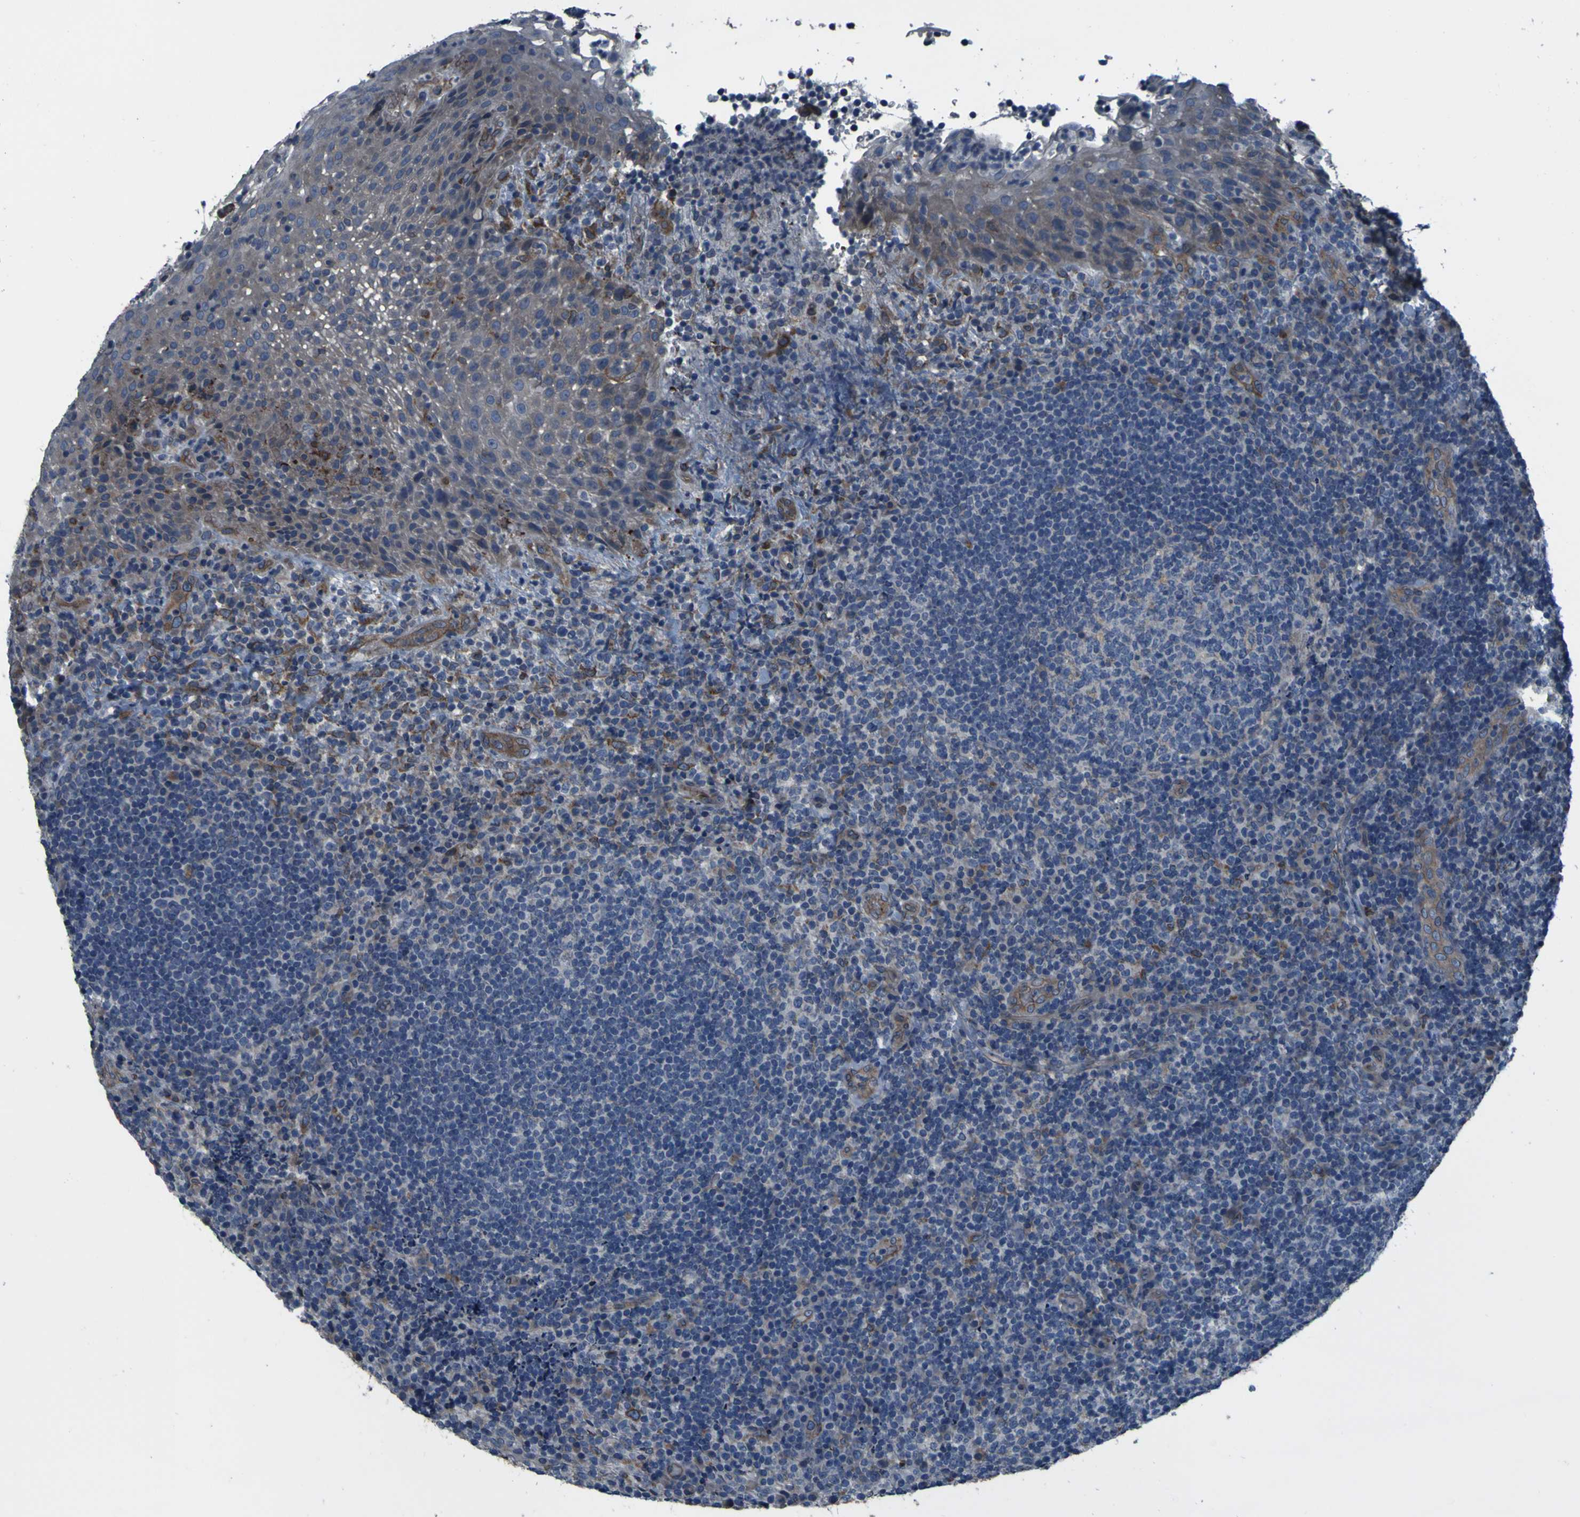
{"staining": {"intensity": "negative", "quantity": "none", "location": "none"}, "tissue": "lymphoma", "cell_type": "Tumor cells", "image_type": "cancer", "snomed": [{"axis": "morphology", "description": "Malignant lymphoma, non-Hodgkin's type, High grade"}, {"axis": "topography", "description": "Tonsil"}], "caption": "Micrograph shows no significant protein expression in tumor cells of lymphoma.", "gene": "GRAMD1A", "patient": {"sex": "female", "age": 36}}